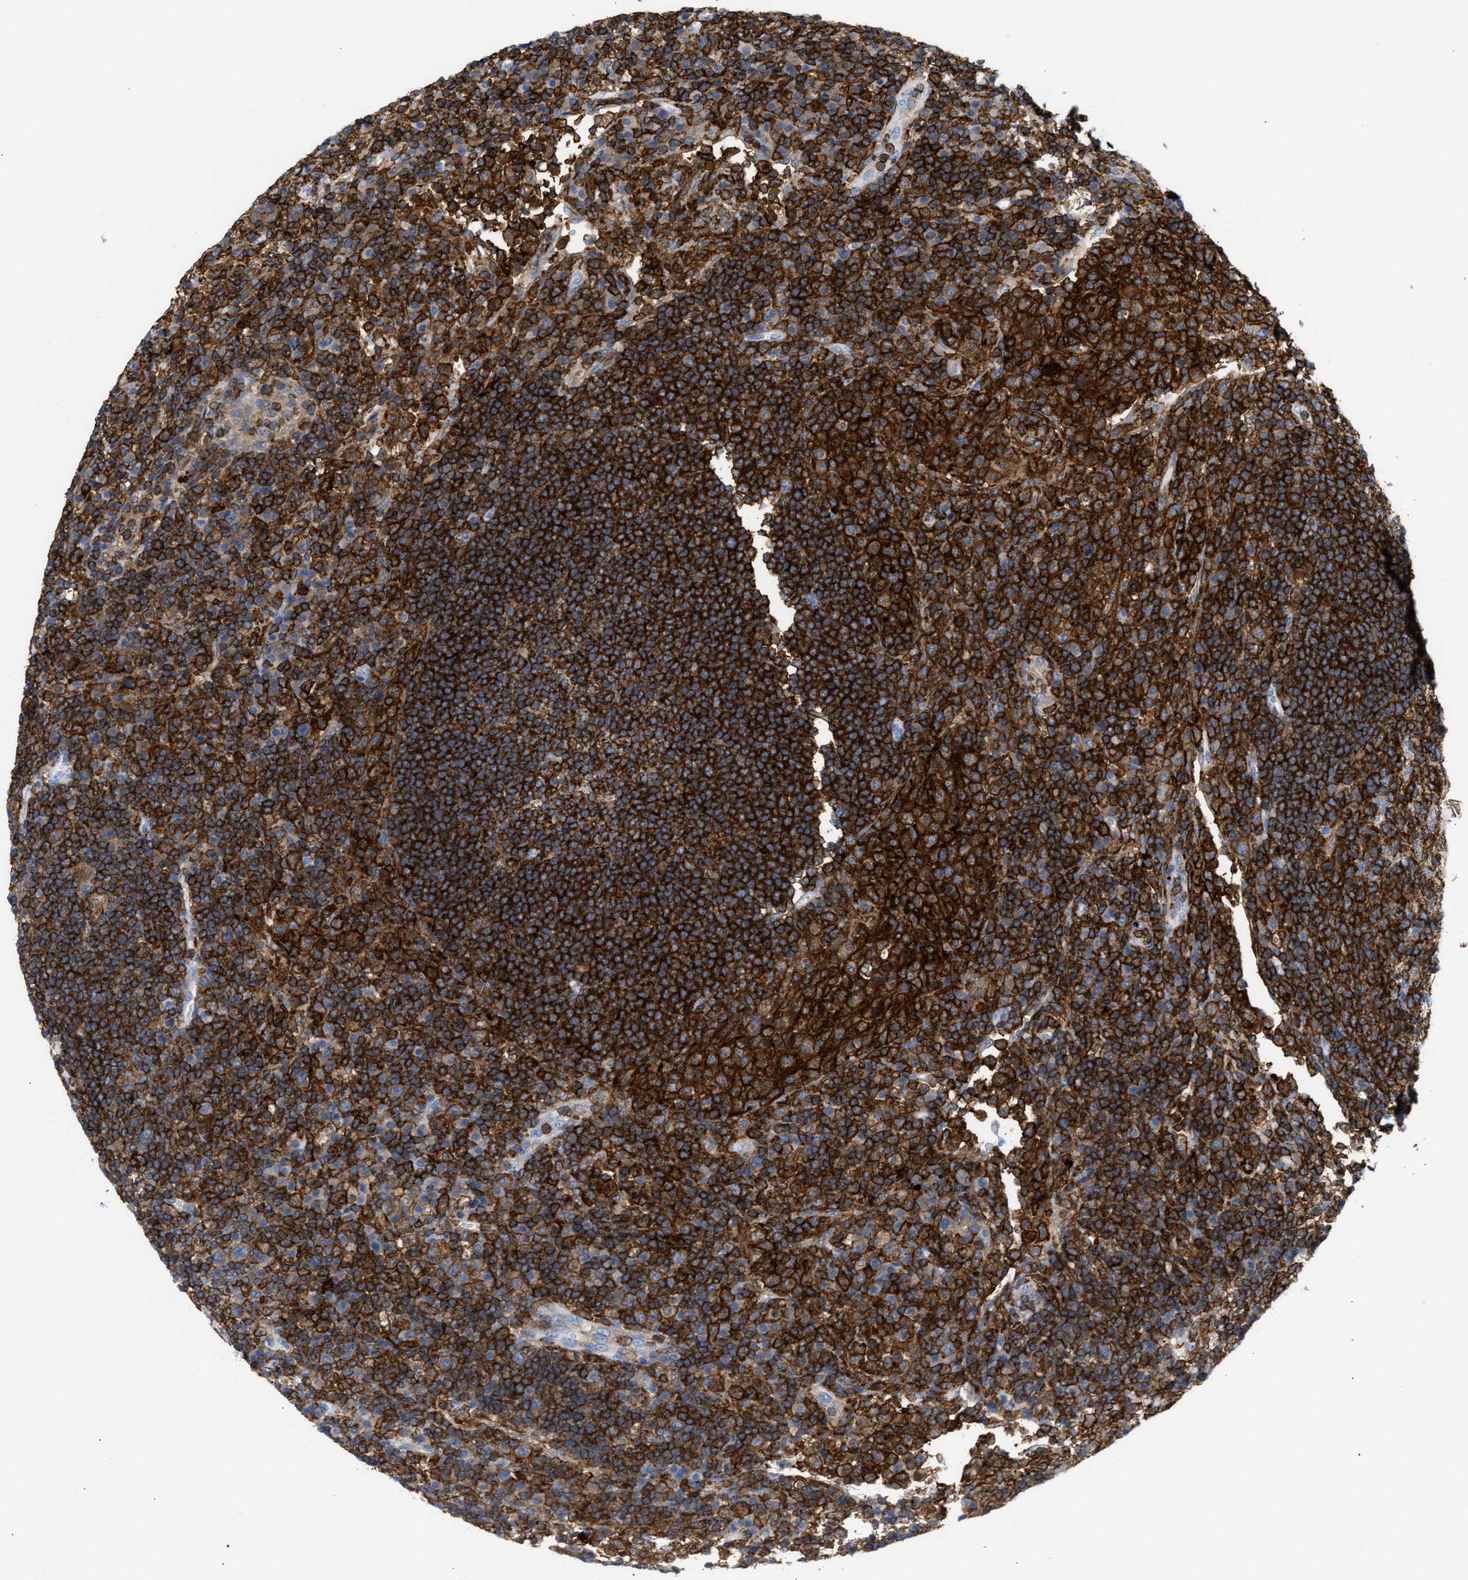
{"staining": {"intensity": "strong", "quantity": ">75%", "location": "cytoplasmic/membranous"}, "tissue": "lymph node", "cell_type": "Germinal center cells", "image_type": "normal", "snomed": [{"axis": "morphology", "description": "Normal tissue, NOS"}, {"axis": "topography", "description": "Lymph node"}], "caption": "Germinal center cells reveal high levels of strong cytoplasmic/membranous positivity in approximately >75% of cells in benign lymph node.", "gene": "LCP1", "patient": {"sex": "female", "age": 53}}